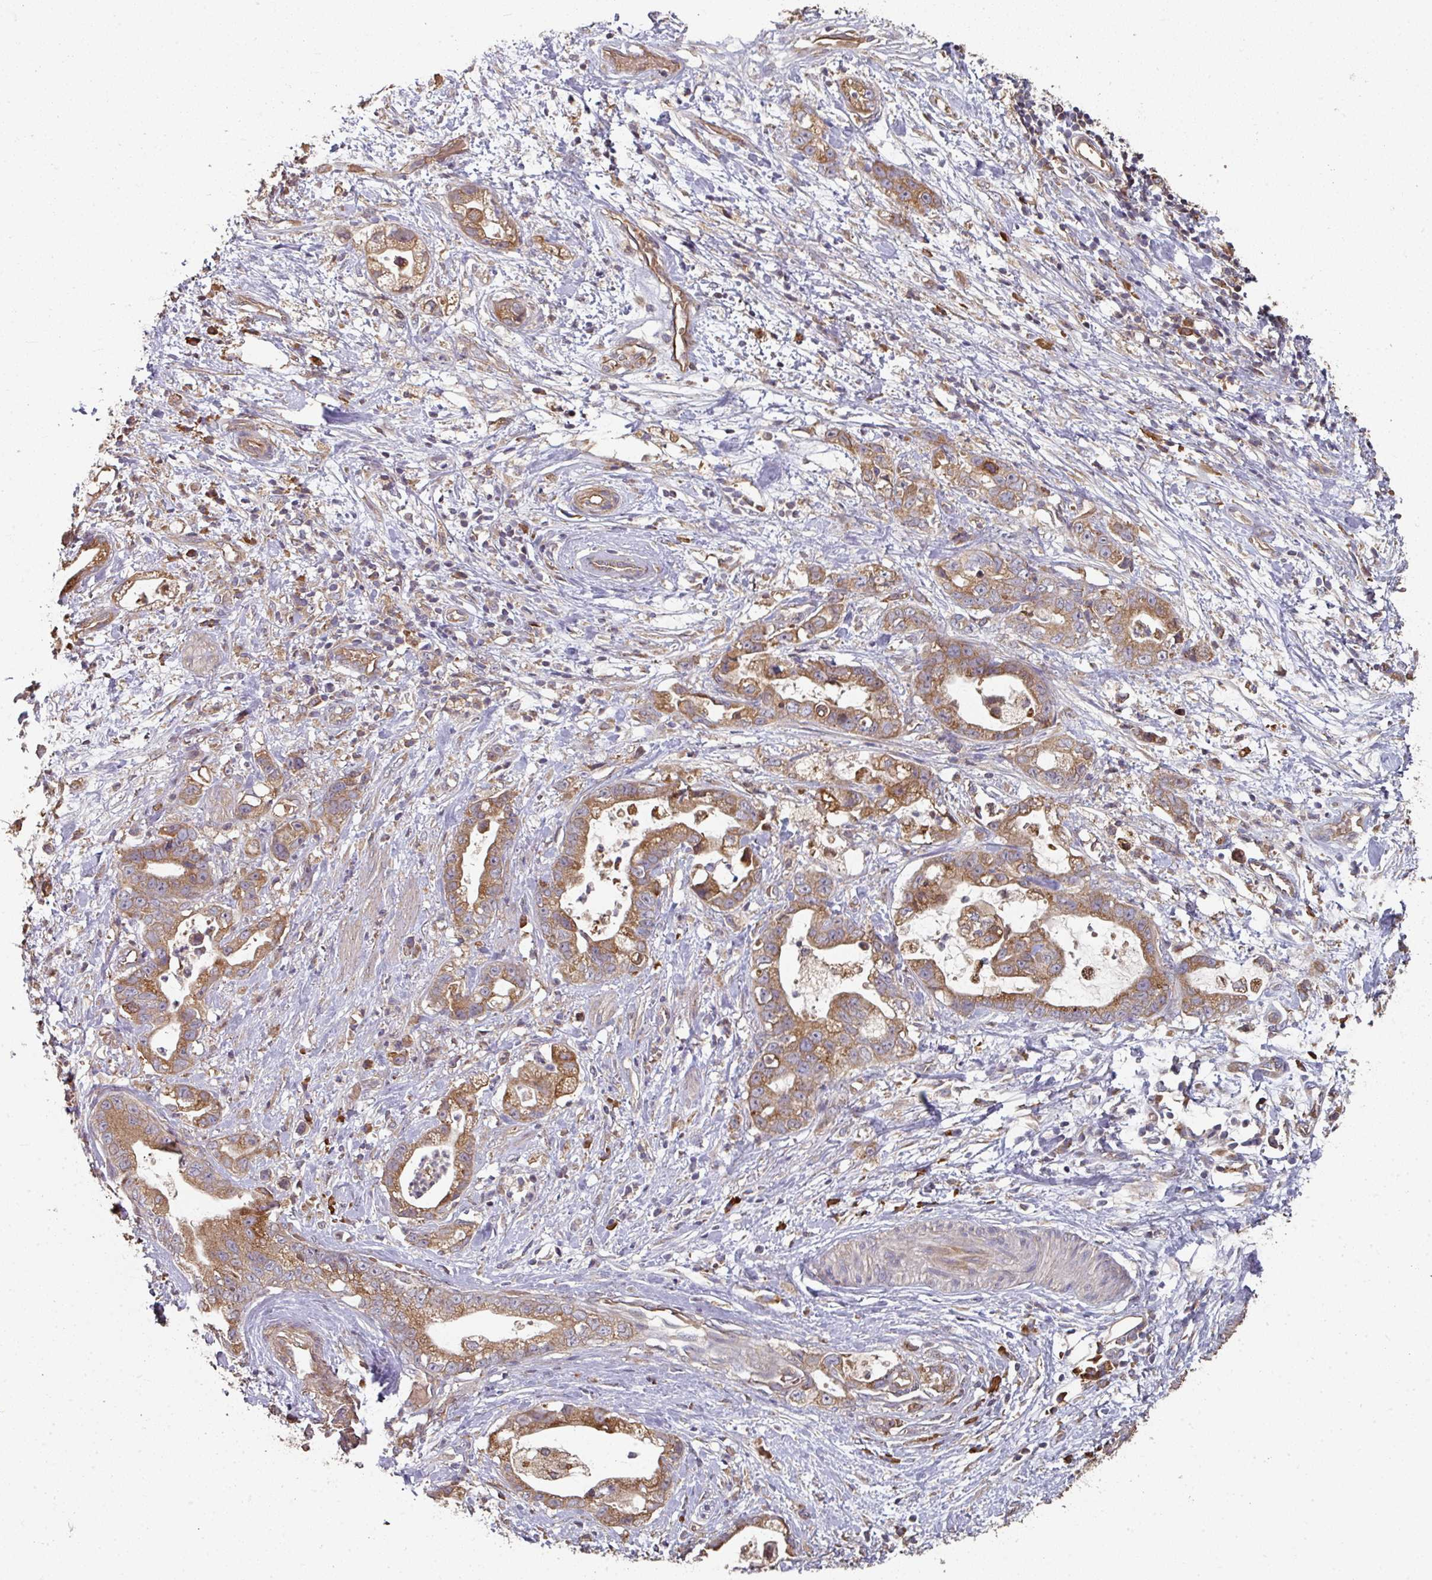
{"staining": {"intensity": "moderate", "quantity": ">75%", "location": "cytoplasmic/membranous"}, "tissue": "stomach cancer", "cell_type": "Tumor cells", "image_type": "cancer", "snomed": [{"axis": "morphology", "description": "Adenocarcinoma, NOS"}, {"axis": "topography", "description": "Stomach"}], "caption": "The immunohistochemical stain labels moderate cytoplasmic/membranous staining in tumor cells of stomach adenocarcinoma tissue.", "gene": "EDEM2", "patient": {"sex": "male", "age": 55}}